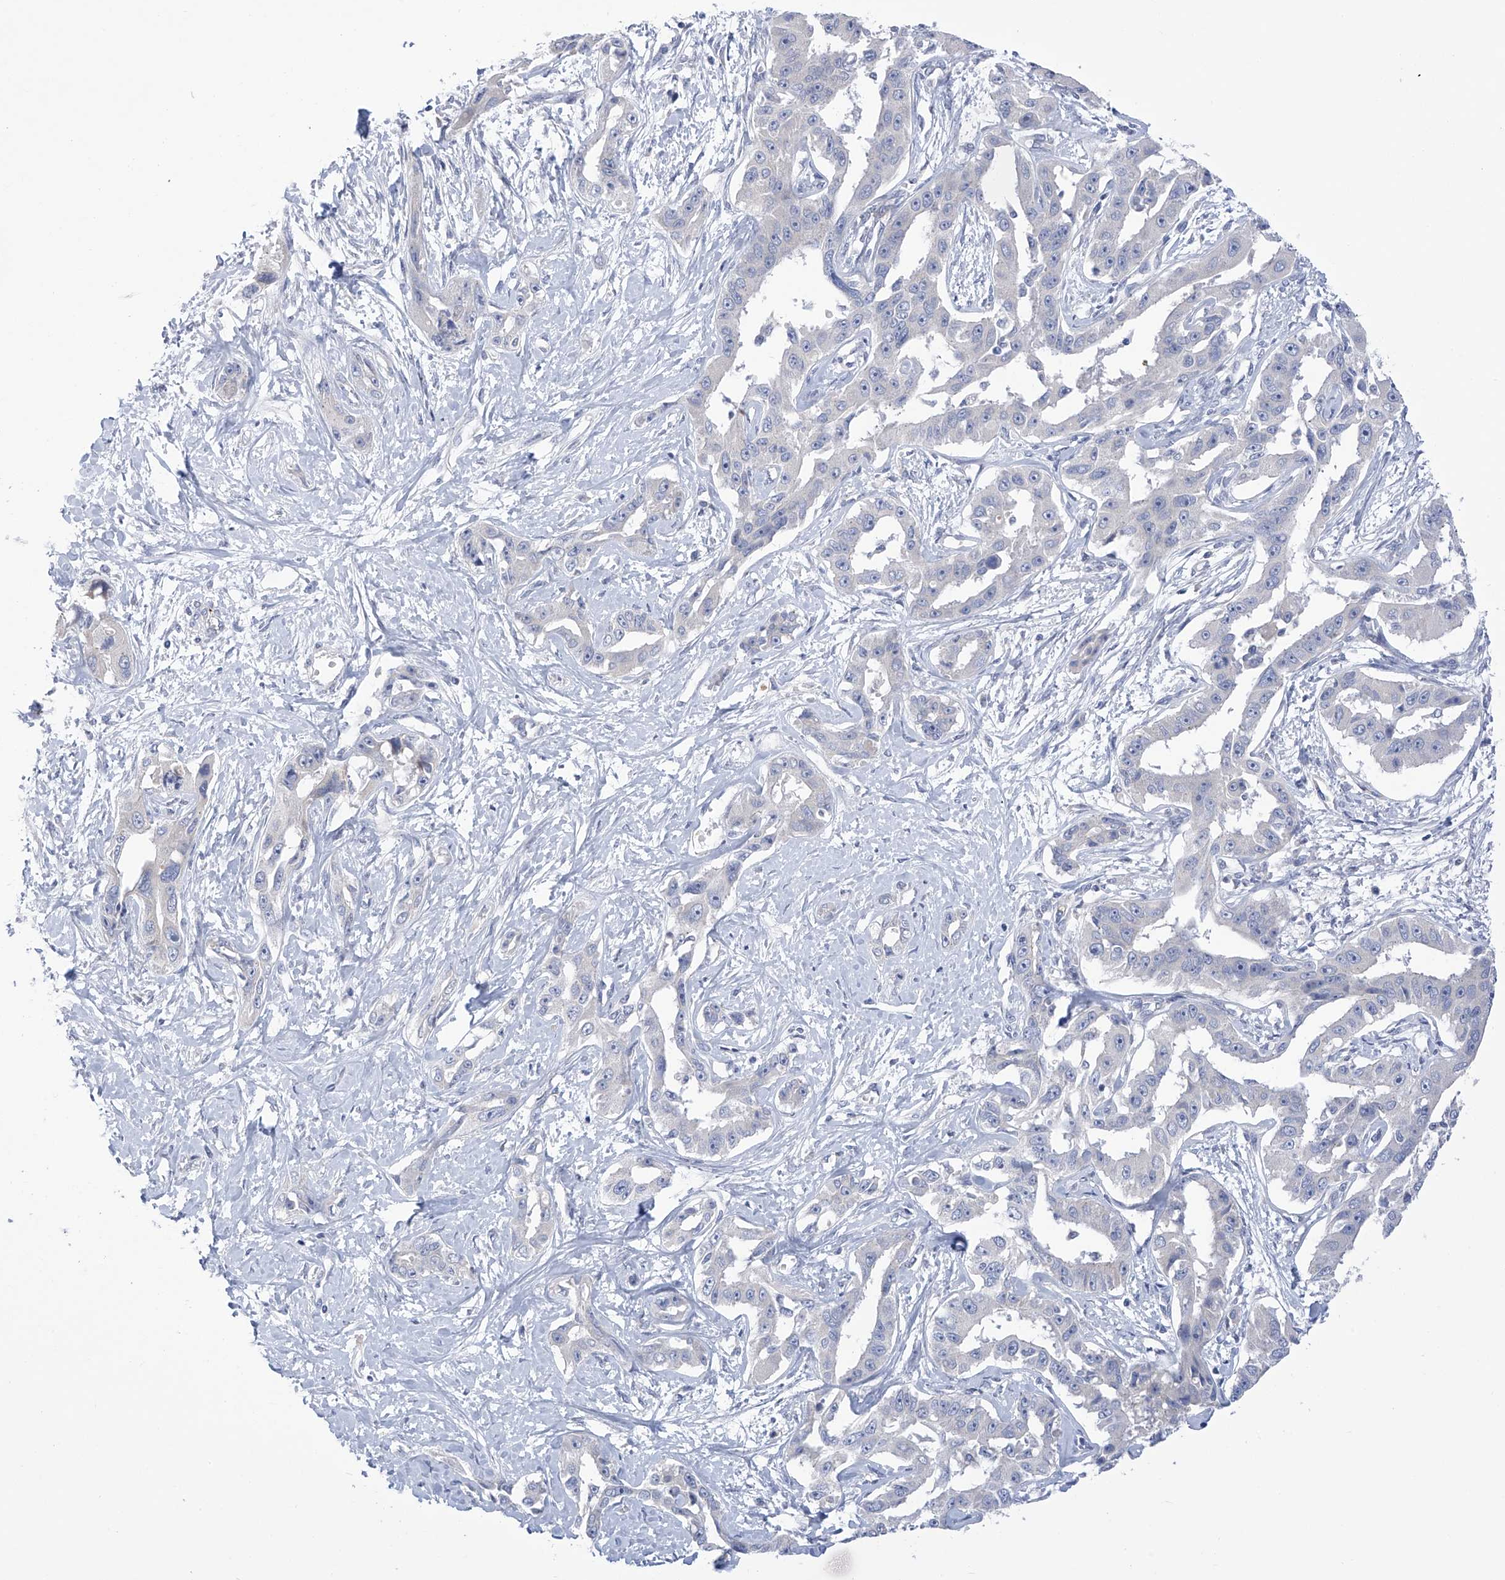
{"staining": {"intensity": "negative", "quantity": "none", "location": "none"}, "tissue": "liver cancer", "cell_type": "Tumor cells", "image_type": "cancer", "snomed": [{"axis": "morphology", "description": "Cholangiocarcinoma"}, {"axis": "topography", "description": "Liver"}], "caption": "The photomicrograph shows no staining of tumor cells in cholangiocarcinoma (liver). (DAB (3,3'-diaminobenzidine) immunohistochemistry visualized using brightfield microscopy, high magnification).", "gene": "SLCO4A1", "patient": {"sex": "male", "age": 59}}